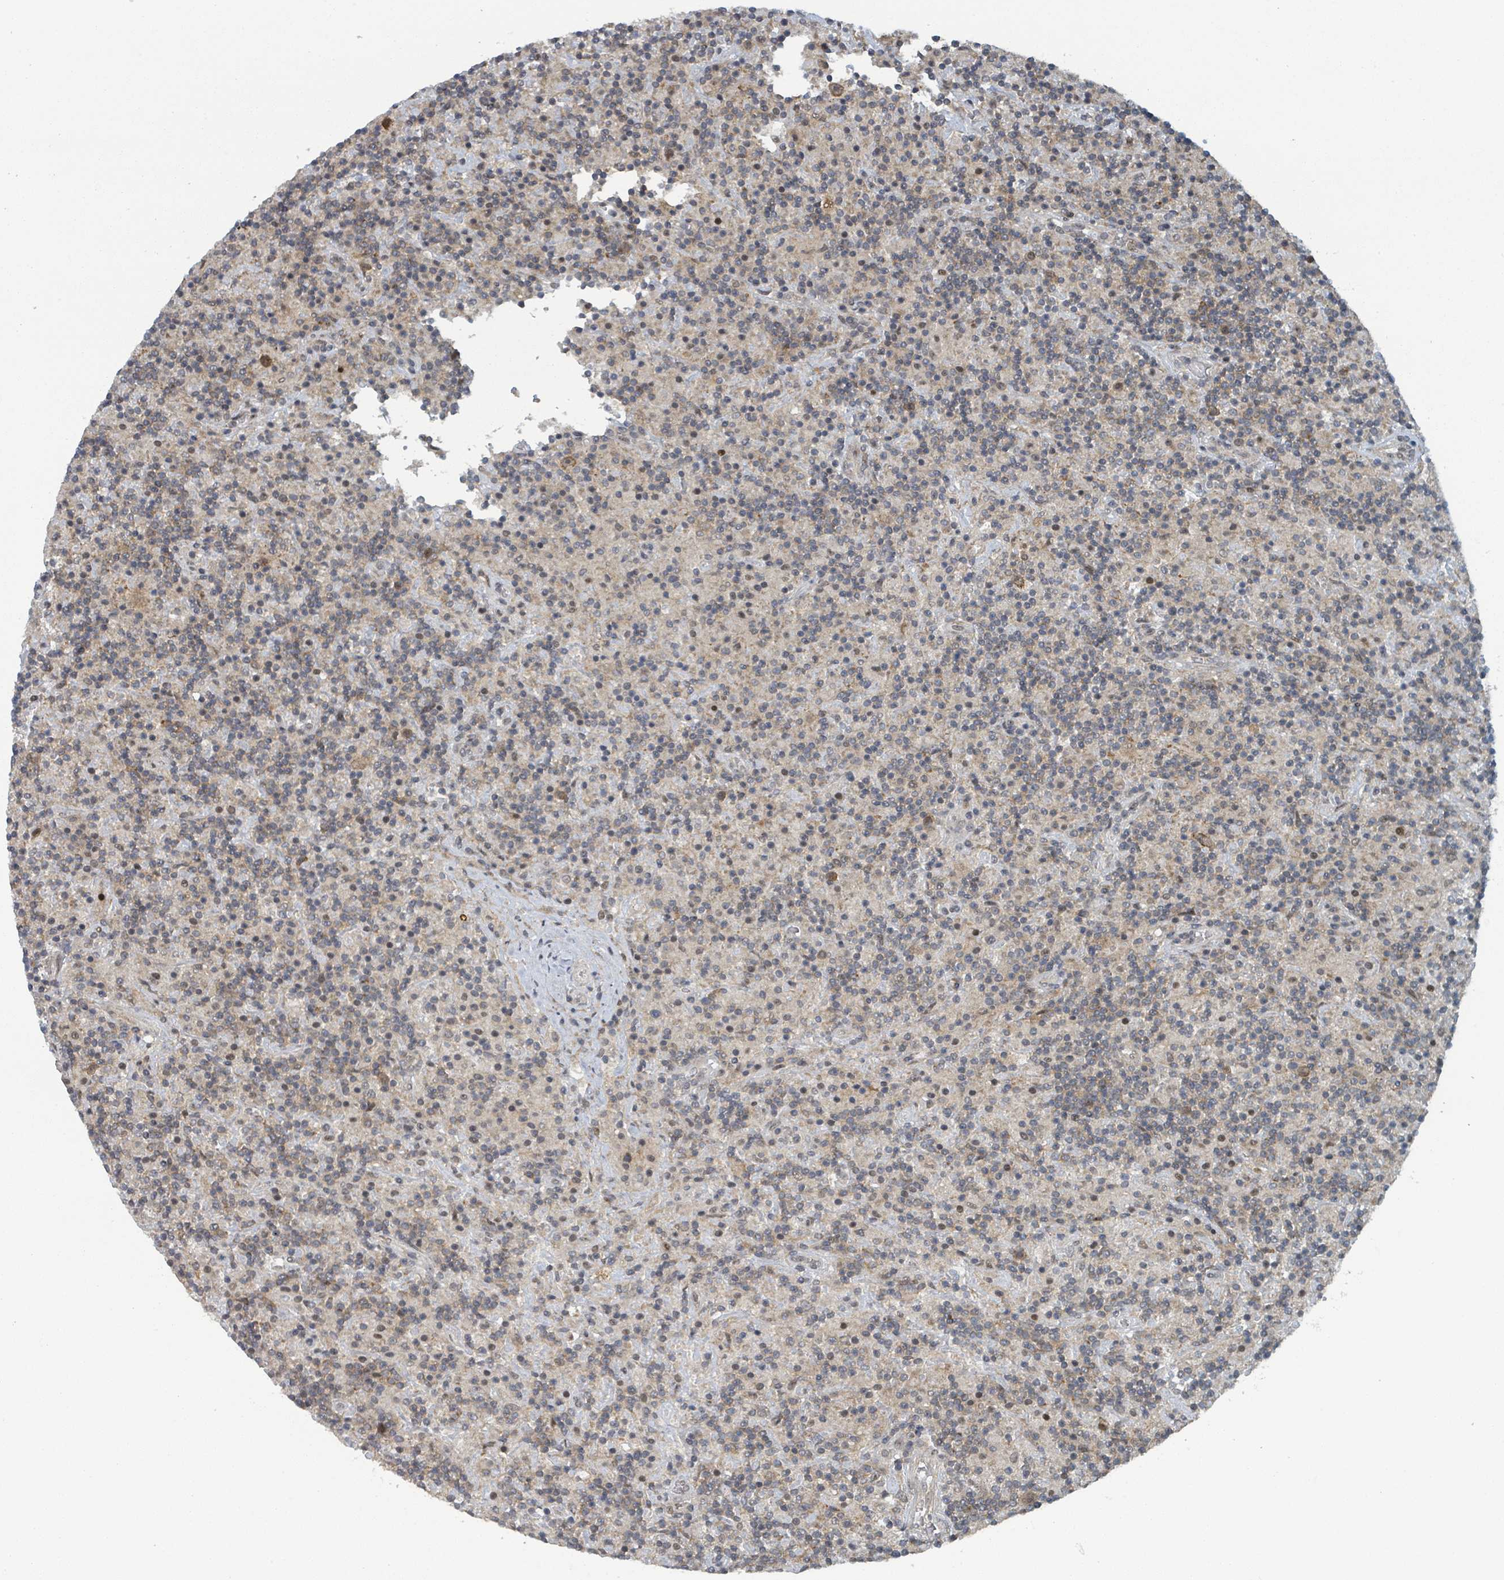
{"staining": {"intensity": "weak", "quantity": ">75%", "location": "cytoplasmic/membranous,nuclear"}, "tissue": "lymphoma", "cell_type": "Tumor cells", "image_type": "cancer", "snomed": [{"axis": "morphology", "description": "Hodgkin's disease, NOS"}, {"axis": "topography", "description": "Lymph node"}], "caption": "A low amount of weak cytoplasmic/membranous and nuclear staining is seen in about >75% of tumor cells in lymphoma tissue.", "gene": "GTF3C1", "patient": {"sex": "male", "age": 70}}